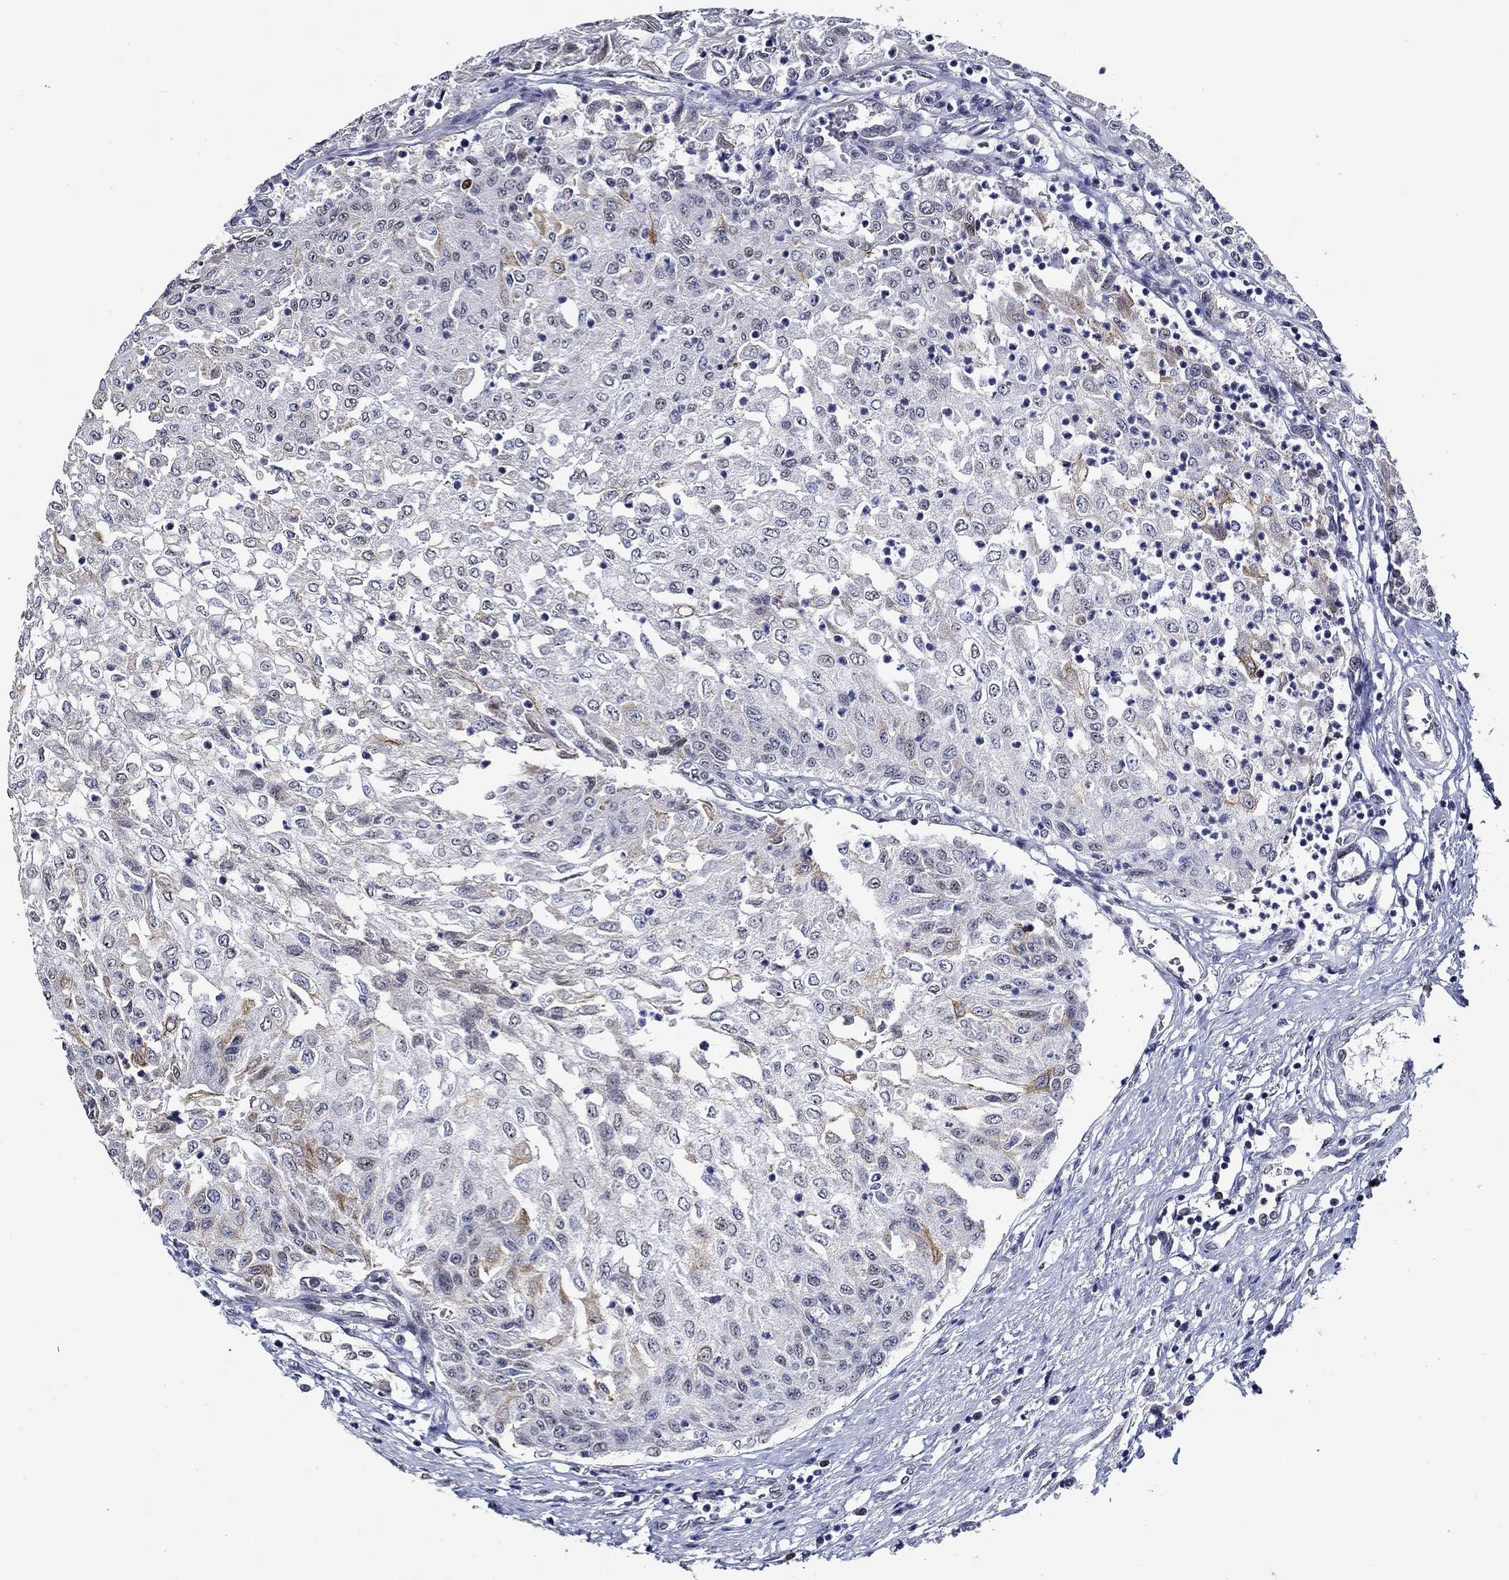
{"staining": {"intensity": "strong", "quantity": "<25%", "location": "cytoplasmic/membranous"}, "tissue": "urothelial cancer", "cell_type": "Tumor cells", "image_type": "cancer", "snomed": [{"axis": "morphology", "description": "Urothelial carcinoma, Low grade"}, {"axis": "topography", "description": "Urinary bladder"}], "caption": "Immunohistochemical staining of human low-grade urothelial carcinoma reveals medium levels of strong cytoplasmic/membranous protein positivity in about <25% of tumor cells. (Brightfield microscopy of DAB IHC at high magnification).", "gene": "GATA2", "patient": {"sex": "male", "age": 78}}